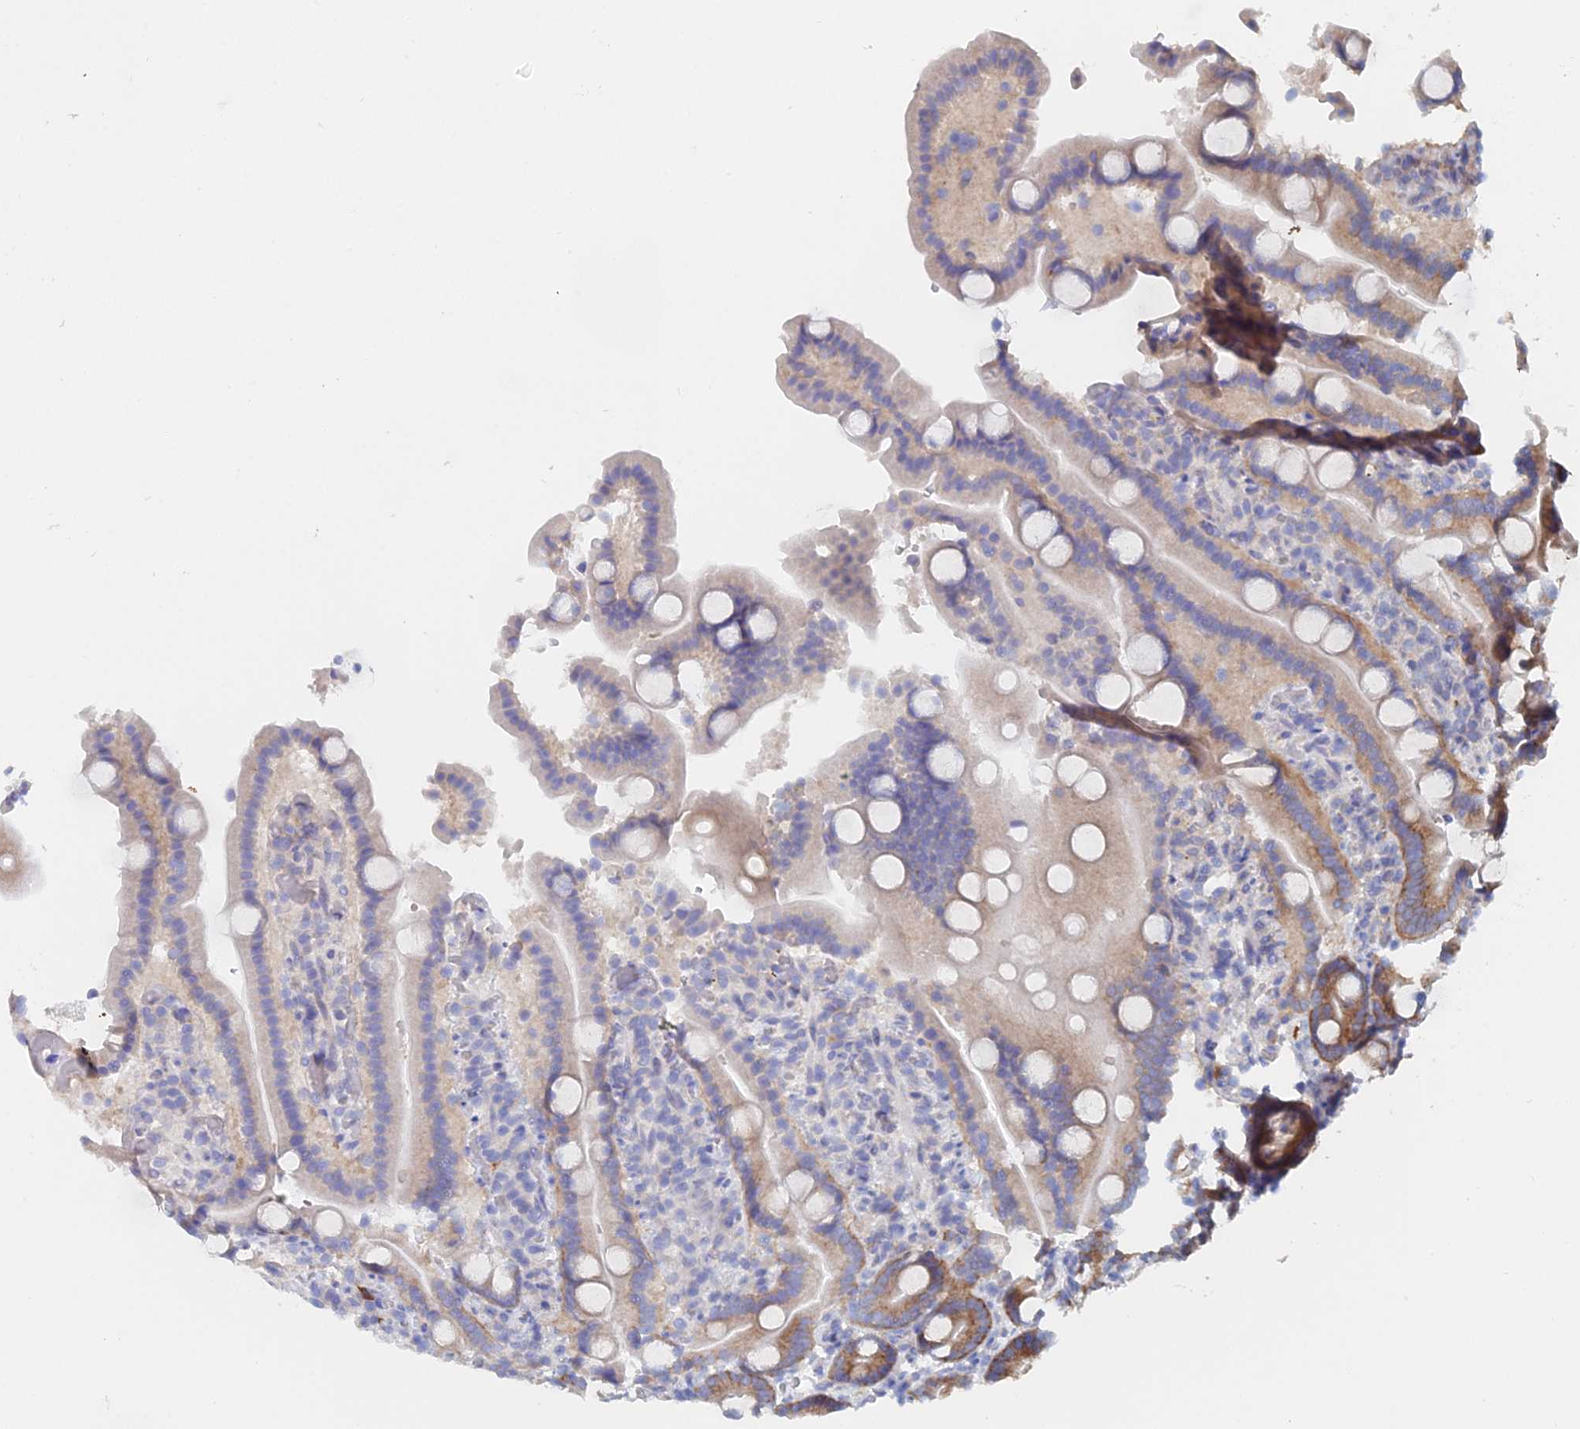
{"staining": {"intensity": "moderate", "quantity": "25%-75%", "location": "cytoplasmic/membranous"}, "tissue": "duodenum", "cell_type": "Glandular cells", "image_type": "normal", "snomed": [{"axis": "morphology", "description": "Normal tissue, NOS"}, {"axis": "topography", "description": "Duodenum"}], "caption": "High-magnification brightfield microscopy of normal duodenum stained with DAB (3,3'-diaminobenzidine) (brown) and counterstained with hematoxylin (blue). glandular cells exhibit moderate cytoplasmic/membranous positivity is appreciated in about25%-75% of cells. (DAB (3,3'-diaminobenzidine) IHC, brown staining for protein, blue staining for nuclei).", "gene": "ELOF1", "patient": {"sex": "male", "age": 55}}